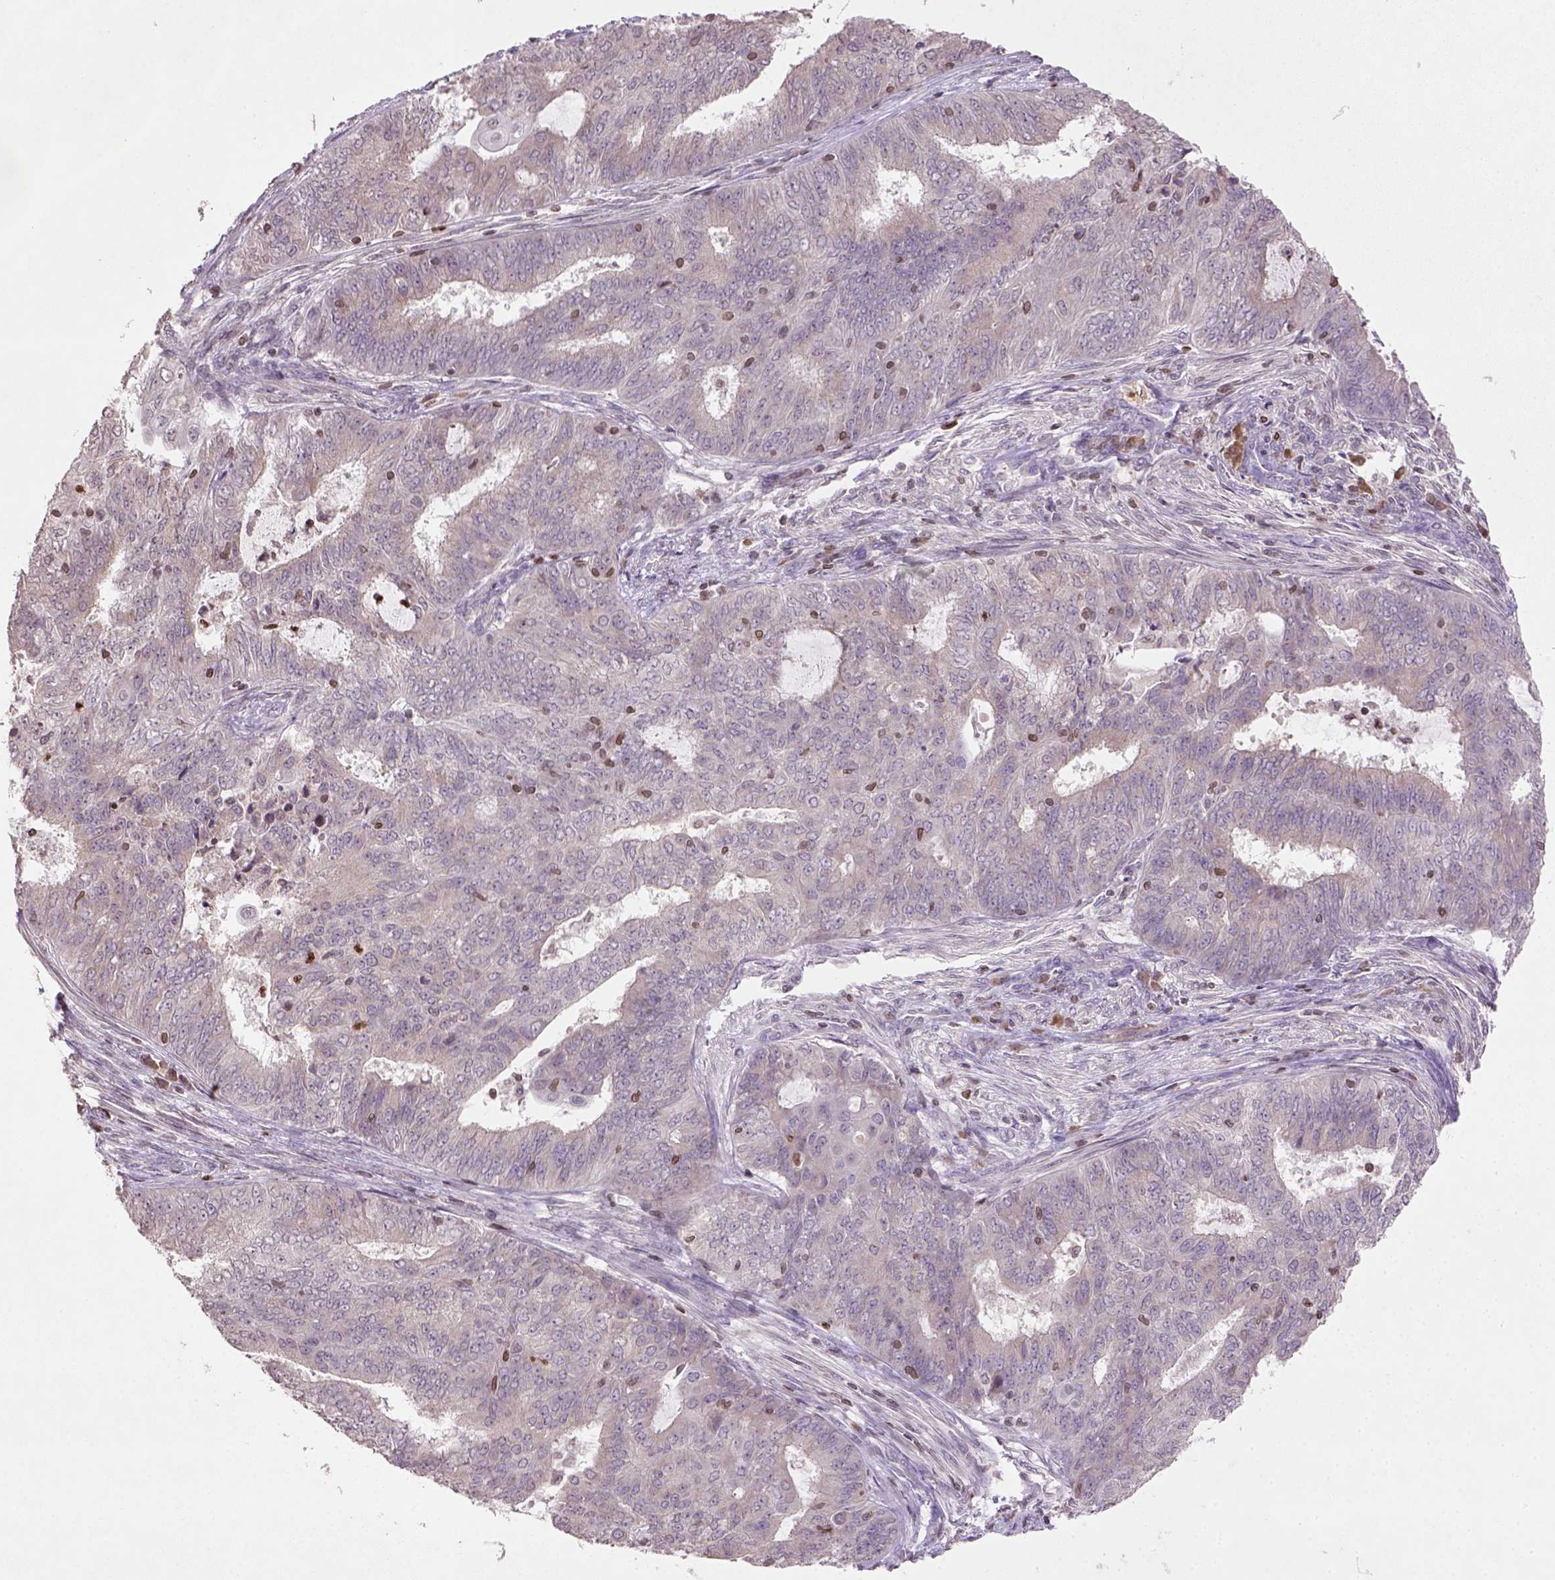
{"staining": {"intensity": "weak", "quantity": ">75%", "location": "cytoplasmic/membranous"}, "tissue": "endometrial cancer", "cell_type": "Tumor cells", "image_type": "cancer", "snomed": [{"axis": "morphology", "description": "Adenocarcinoma, NOS"}, {"axis": "topography", "description": "Endometrium"}], "caption": "Immunohistochemical staining of endometrial adenocarcinoma shows weak cytoplasmic/membranous protein positivity in approximately >75% of tumor cells.", "gene": "NUDT3", "patient": {"sex": "female", "age": 62}}